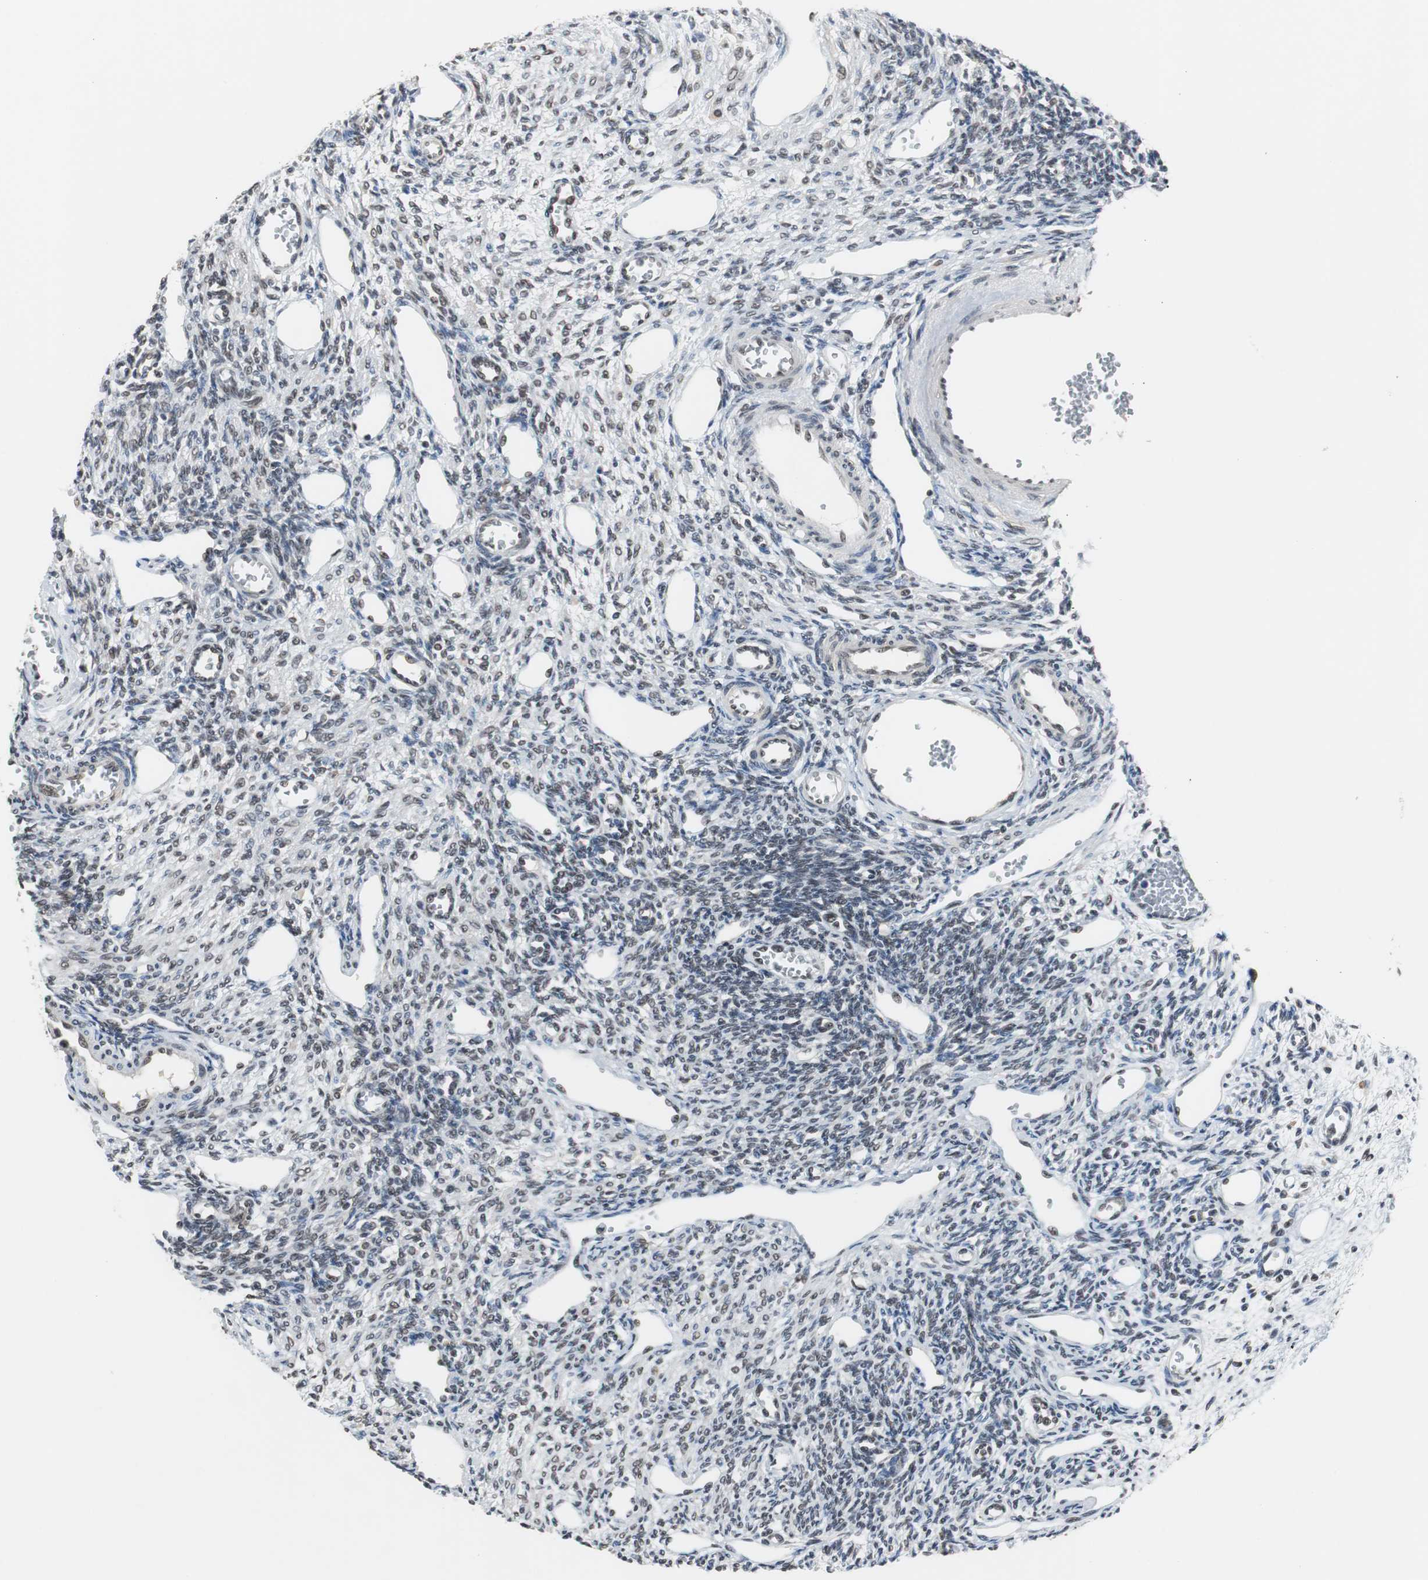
{"staining": {"intensity": "weak", "quantity": "<25%", "location": "nuclear"}, "tissue": "ovary", "cell_type": "Ovarian stroma cells", "image_type": "normal", "snomed": [{"axis": "morphology", "description": "Normal tissue, NOS"}, {"axis": "topography", "description": "Ovary"}], "caption": "Immunohistochemistry (IHC) micrograph of unremarkable human ovary stained for a protein (brown), which reveals no expression in ovarian stroma cells.", "gene": "TAF7", "patient": {"sex": "female", "age": 33}}